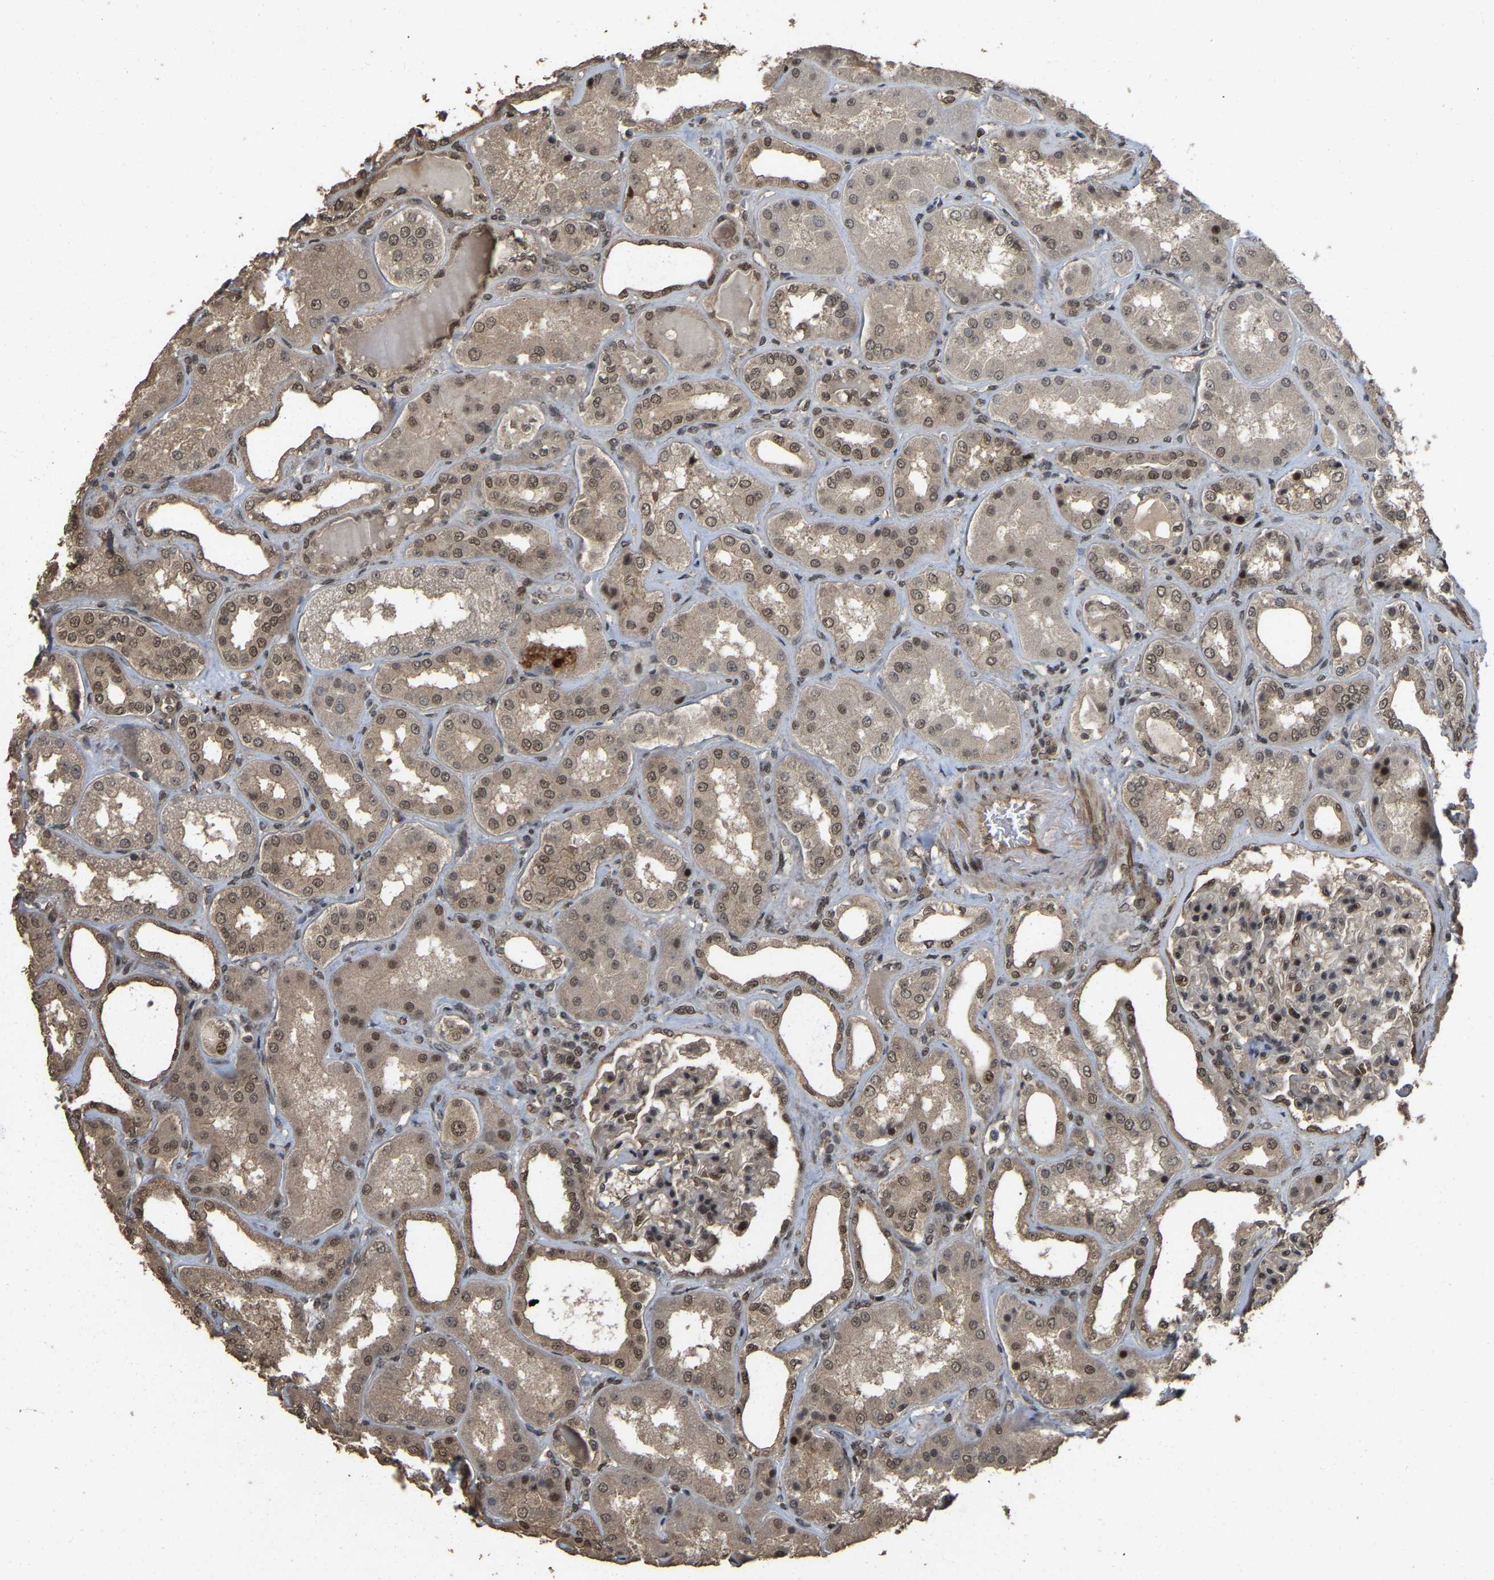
{"staining": {"intensity": "moderate", "quantity": ">75%", "location": "cytoplasmic/membranous,nuclear"}, "tissue": "kidney", "cell_type": "Cells in glomeruli", "image_type": "normal", "snomed": [{"axis": "morphology", "description": "Normal tissue, NOS"}, {"axis": "topography", "description": "Kidney"}], "caption": "This histopathology image displays immunohistochemistry (IHC) staining of unremarkable kidney, with medium moderate cytoplasmic/membranous,nuclear staining in about >75% of cells in glomeruli.", "gene": "ARHGAP23", "patient": {"sex": "female", "age": 56}}